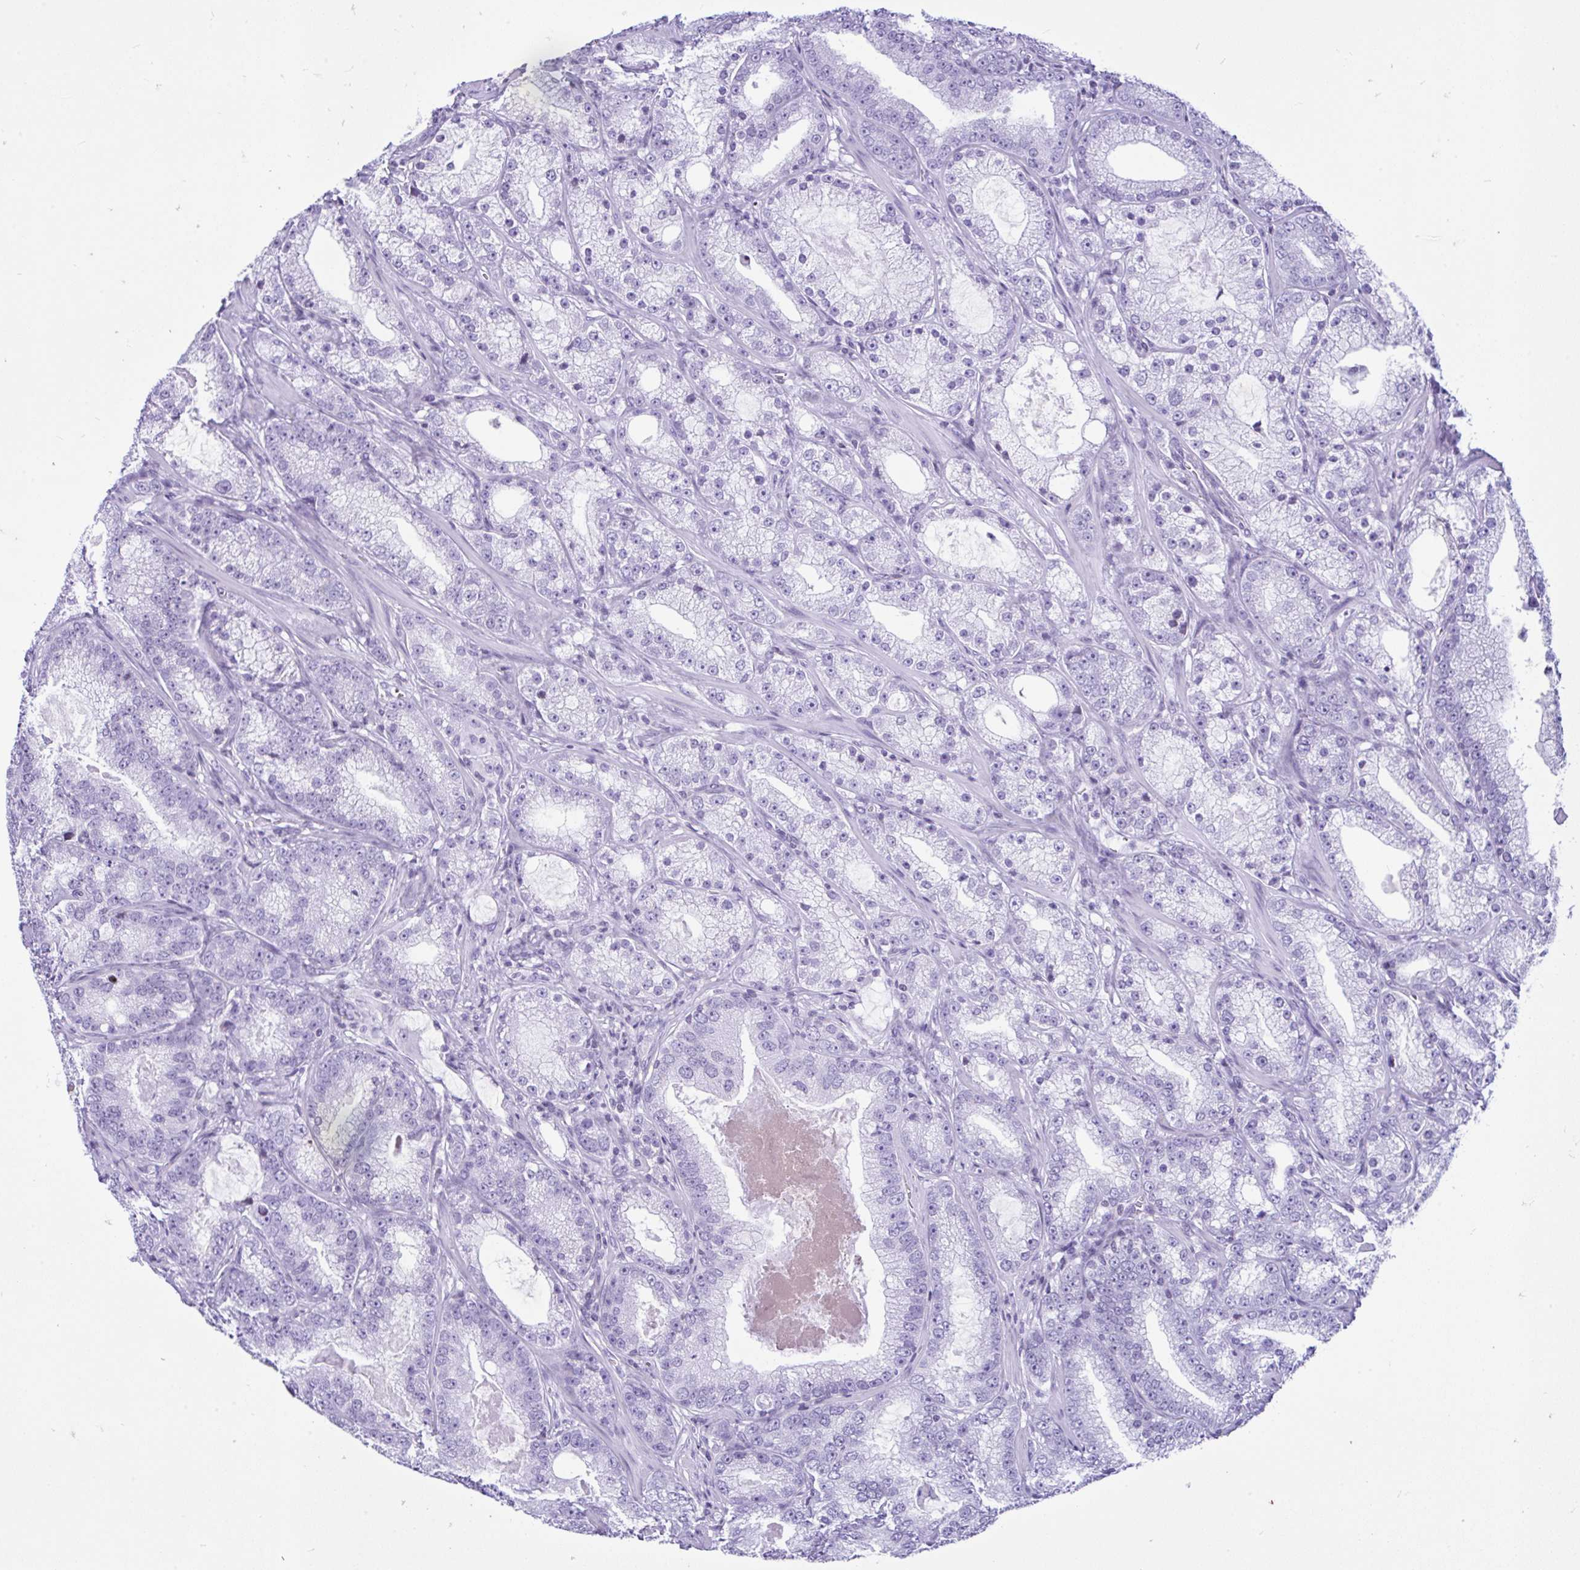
{"staining": {"intensity": "negative", "quantity": "none", "location": "none"}, "tissue": "prostate cancer", "cell_type": "Tumor cells", "image_type": "cancer", "snomed": [{"axis": "morphology", "description": "Adenocarcinoma, High grade"}, {"axis": "topography", "description": "Prostate"}], "caption": "Immunohistochemical staining of prostate cancer (high-grade adenocarcinoma) exhibits no significant expression in tumor cells.", "gene": "KRT27", "patient": {"sex": "male", "age": 65}}